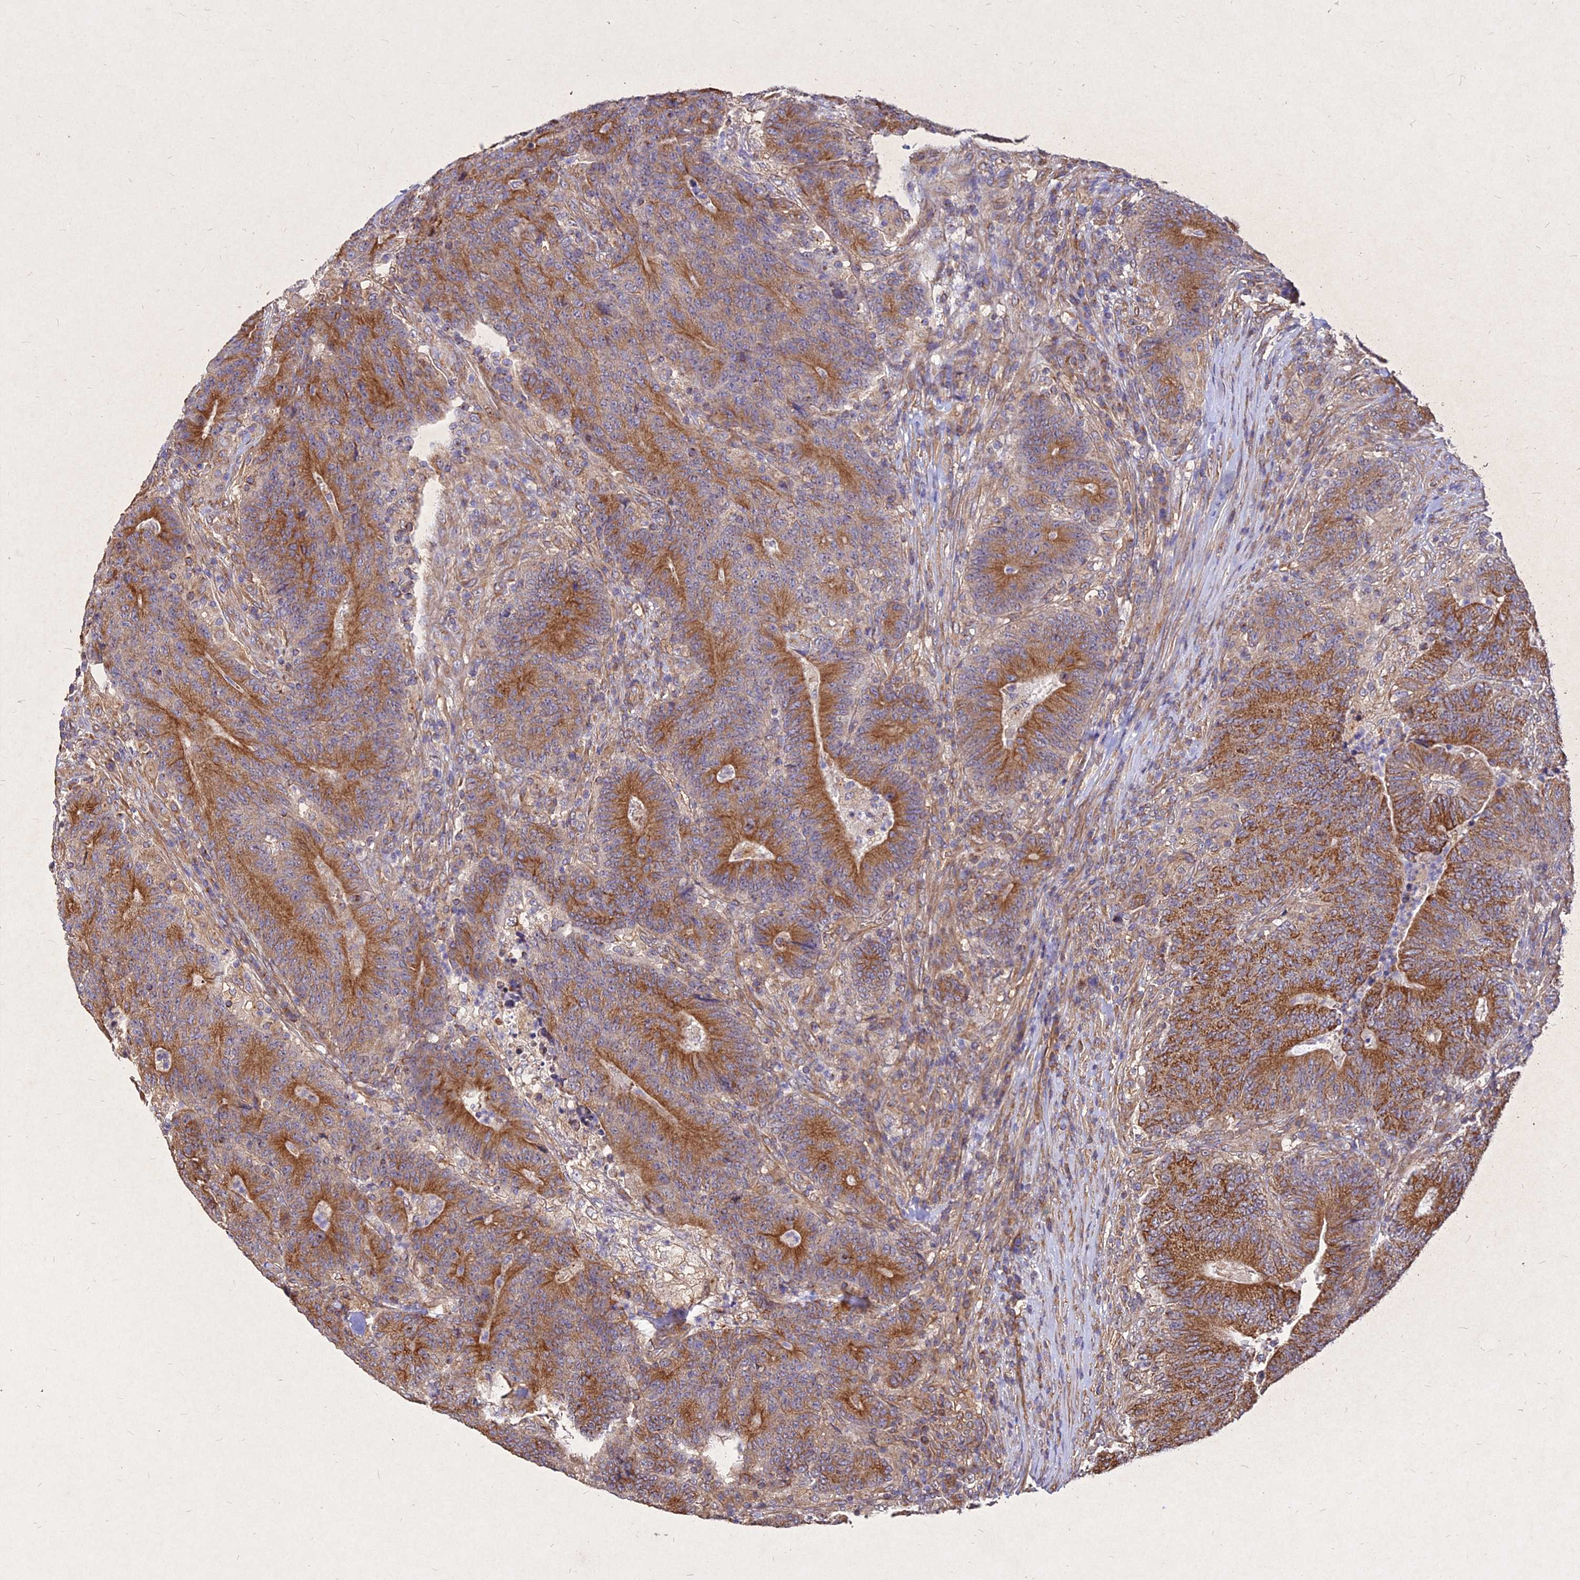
{"staining": {"intensity": "moderate", "quantity": ">75%", "location": "cytoplasmic/membranous"}, "tissue": "colorectal cancer", "cell_type": "Tumor cells", "image_type": "cancer", "snomed": [{"axis": "morphology", "description": "Adenocarcinoma, NOS"}, {"axis": "topography", "description": "Colon"}], "caption": "Colorectal adenocarcinoma stained with a brown dye exhibits moderate cytoplasmic/membranous positive expression in approximately >75% of tumor cells.", "gene": "SKA1", "patient": {"sex": "female", "age": 75}}